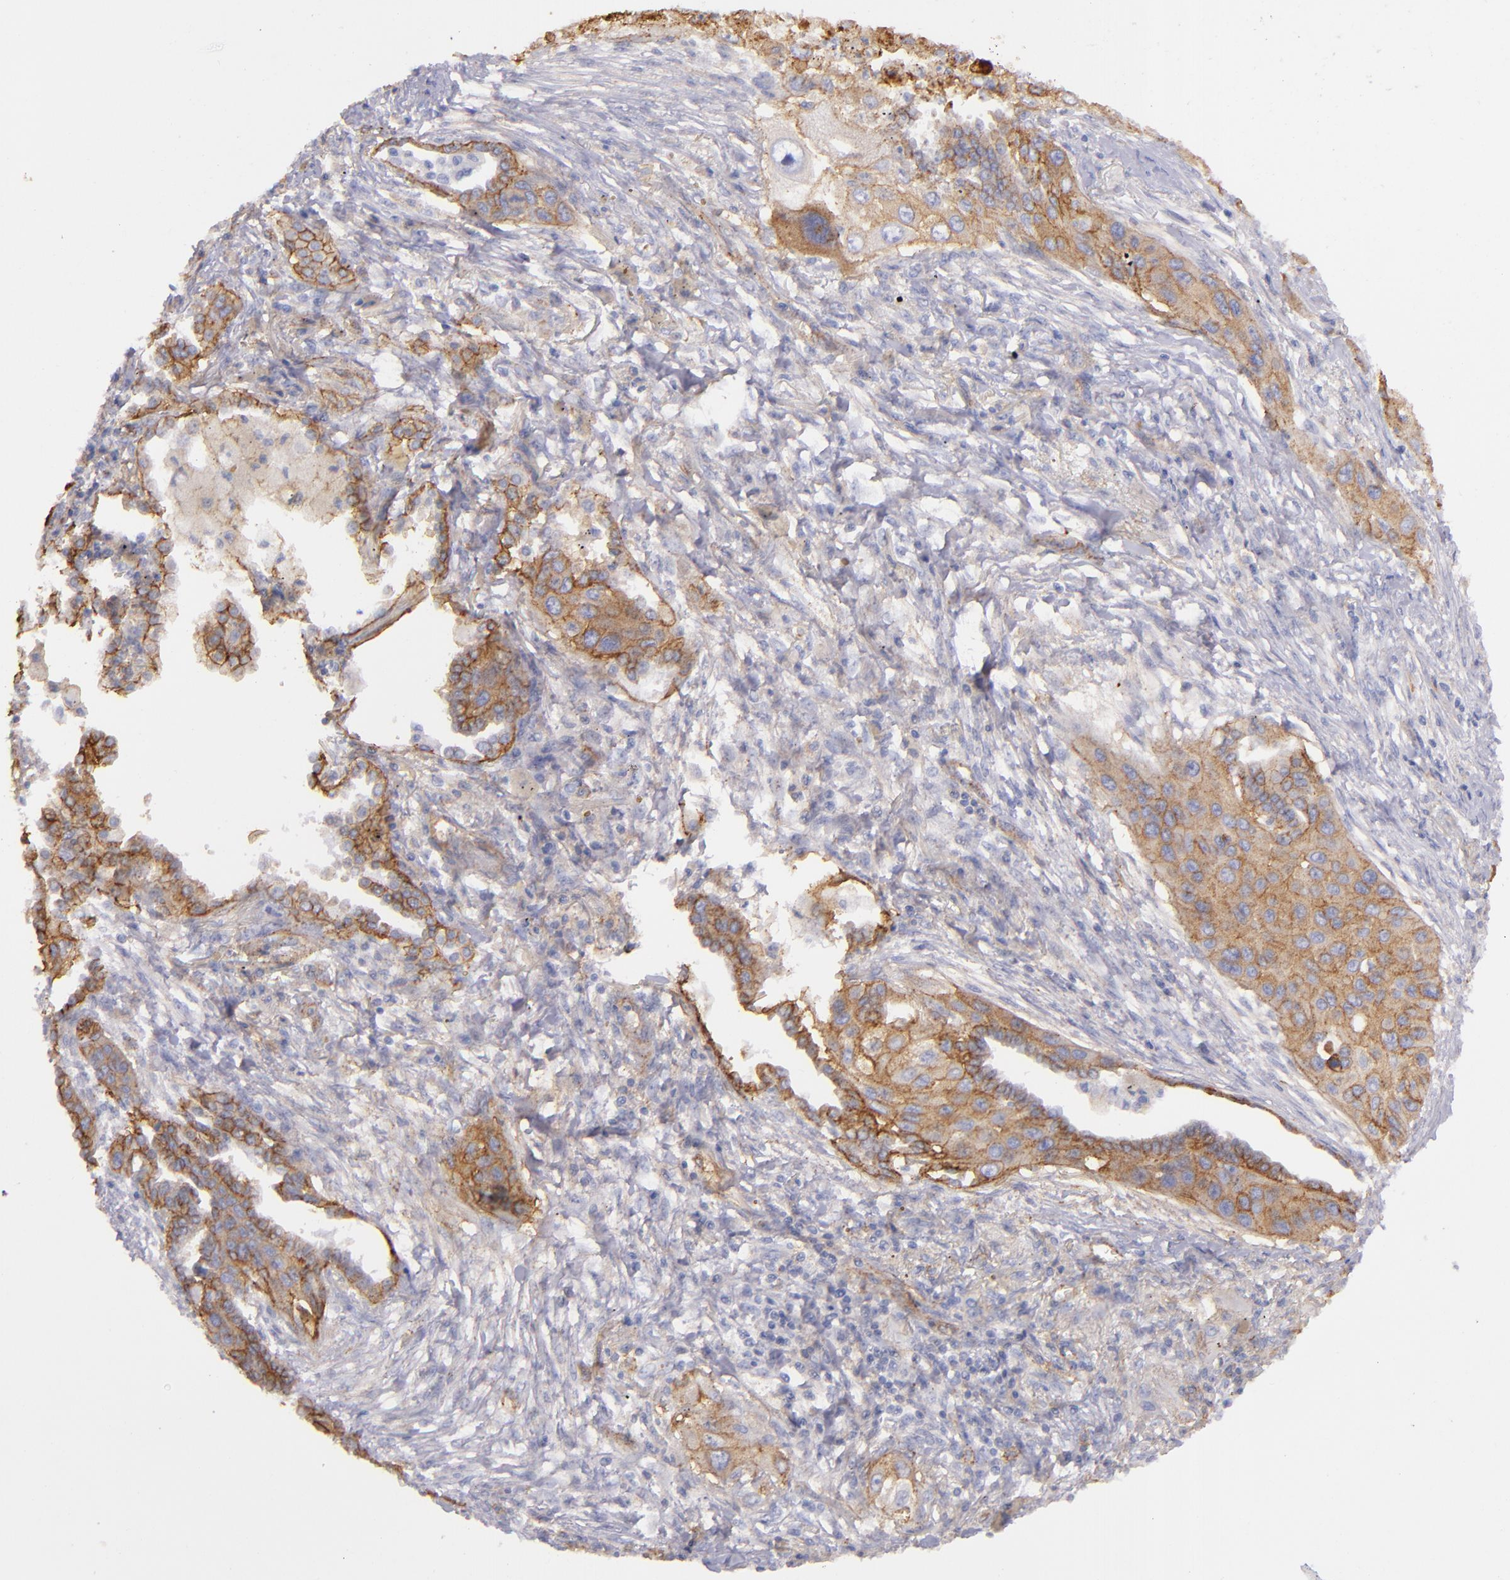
{"staining": {"intensity": "moderate", "quantity": ">75%", "location": "cytoplasmic/membranous"}, "tissue": "lung cancer", "cell_type": "Tumor cells", "image_type": "cancer", "snomed": [{"axis": "morphology", "description": "Squamous cell carcinoma, NOS"}, {"axis": "topography", "description": "Lung"}], "caption": "The photomicrograph displays immunohistochemical staining of lung cancer (squamous cell carcinoma). There is moderate cytoplasmic/membranous expression is seen in about >75% of tumor cells.", "gene": "CD151", "patient": {"sex": "male", "age": 71}}